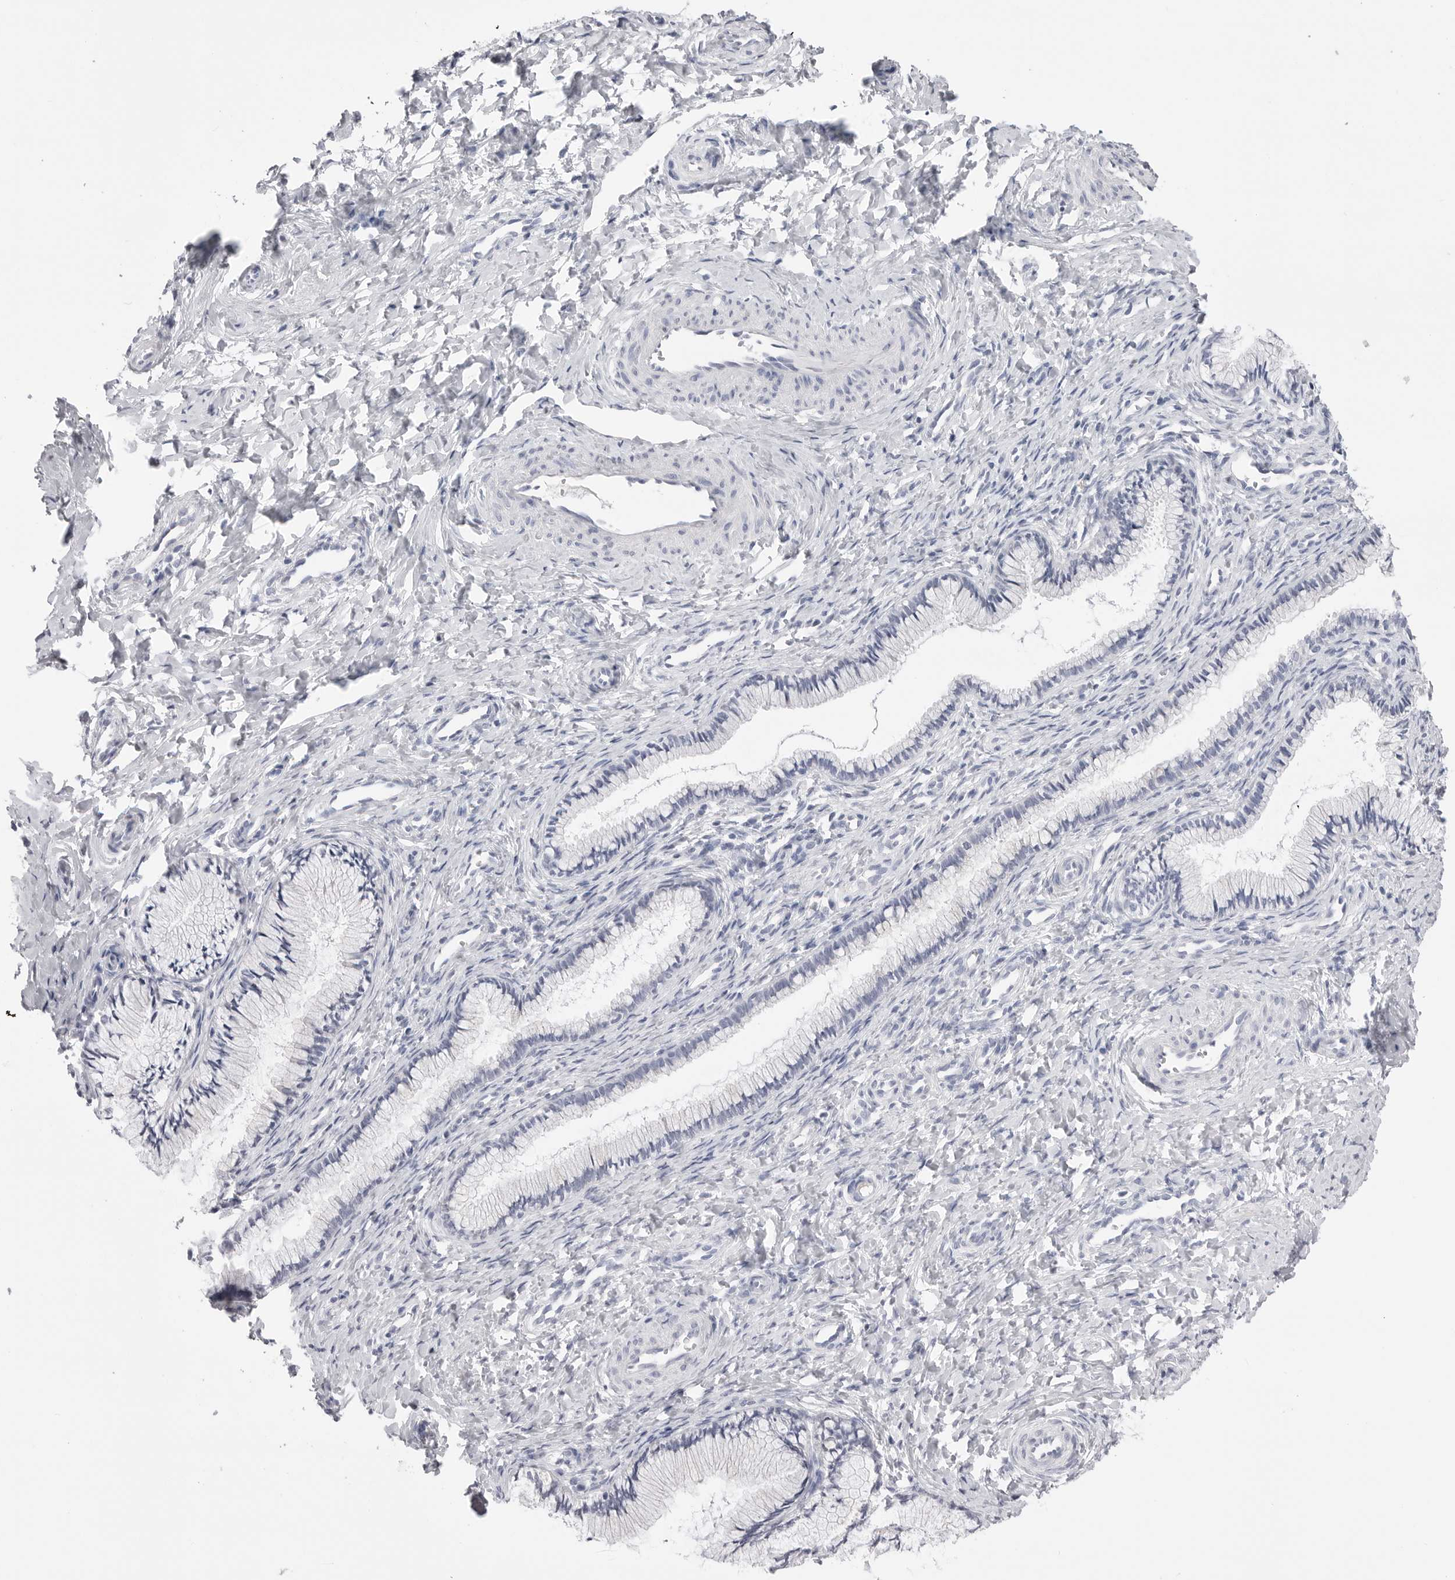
{"staining": {"intensity": "negative", "quantity": "none", "location": "none"}, "tissue": "cervix", "cell_type": "Glandular cells", "image_type": "normal", "snomed": [{"axis": "morphology", "description": "Normal tissue, NOS"}, {"axis": "topography", "description": "Cervix"}], "caption": "Human cervix stained for a protein using IHC demonstrates no expression in glandular cells.", "gene": "CPB1", "patient": {"sex": "female", "age": 27}}